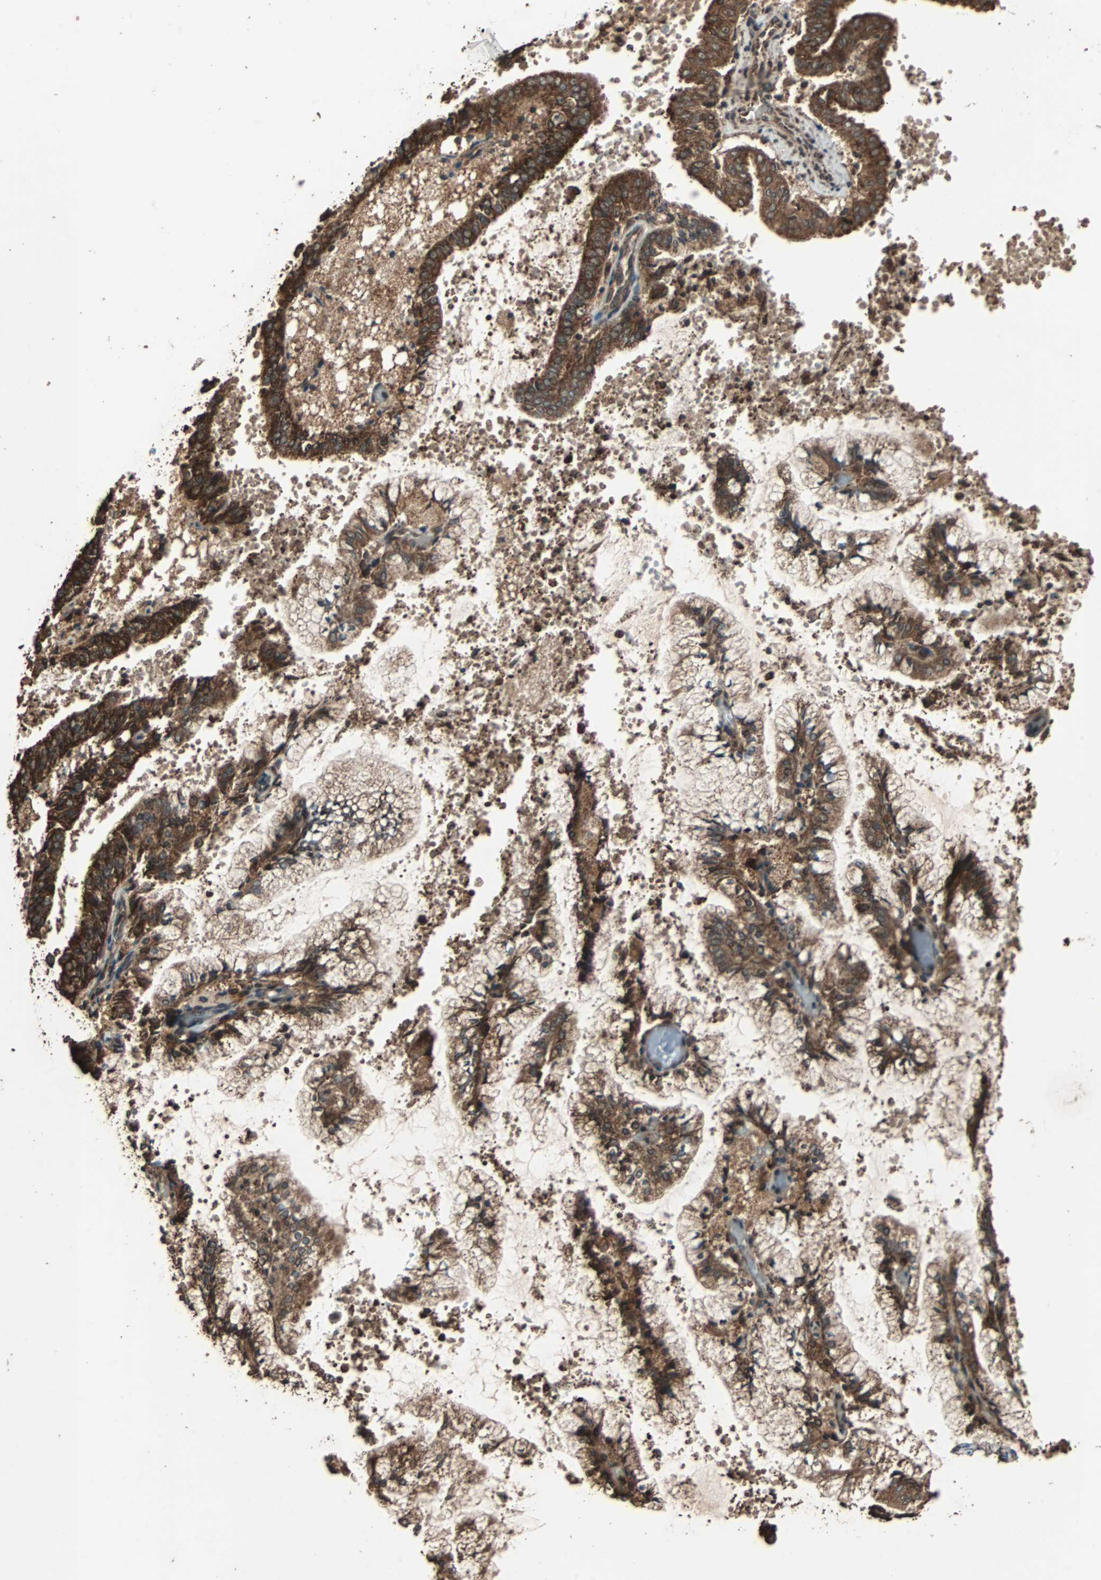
{"staining": {"intensity": "strong", "quantity": ">75%", "location": "cytoplasmic/membranous"}, "tissue": "endometrial cancer", "cell_type": "Tumor cells", "image_type": "cancer", "snomed": [{"axis": "morphology", "description": "Adenocarcinoma, NOS"}, {"axis": "topography", "description": "Endometrium"}], "caption": "Human endometrial cancer (adenocarcinoma) stained with a protein marker exhibits strong staining in tumor cells.", "gene": "LAMTOR5", "patient": {"sex": "female", "age": 63}}